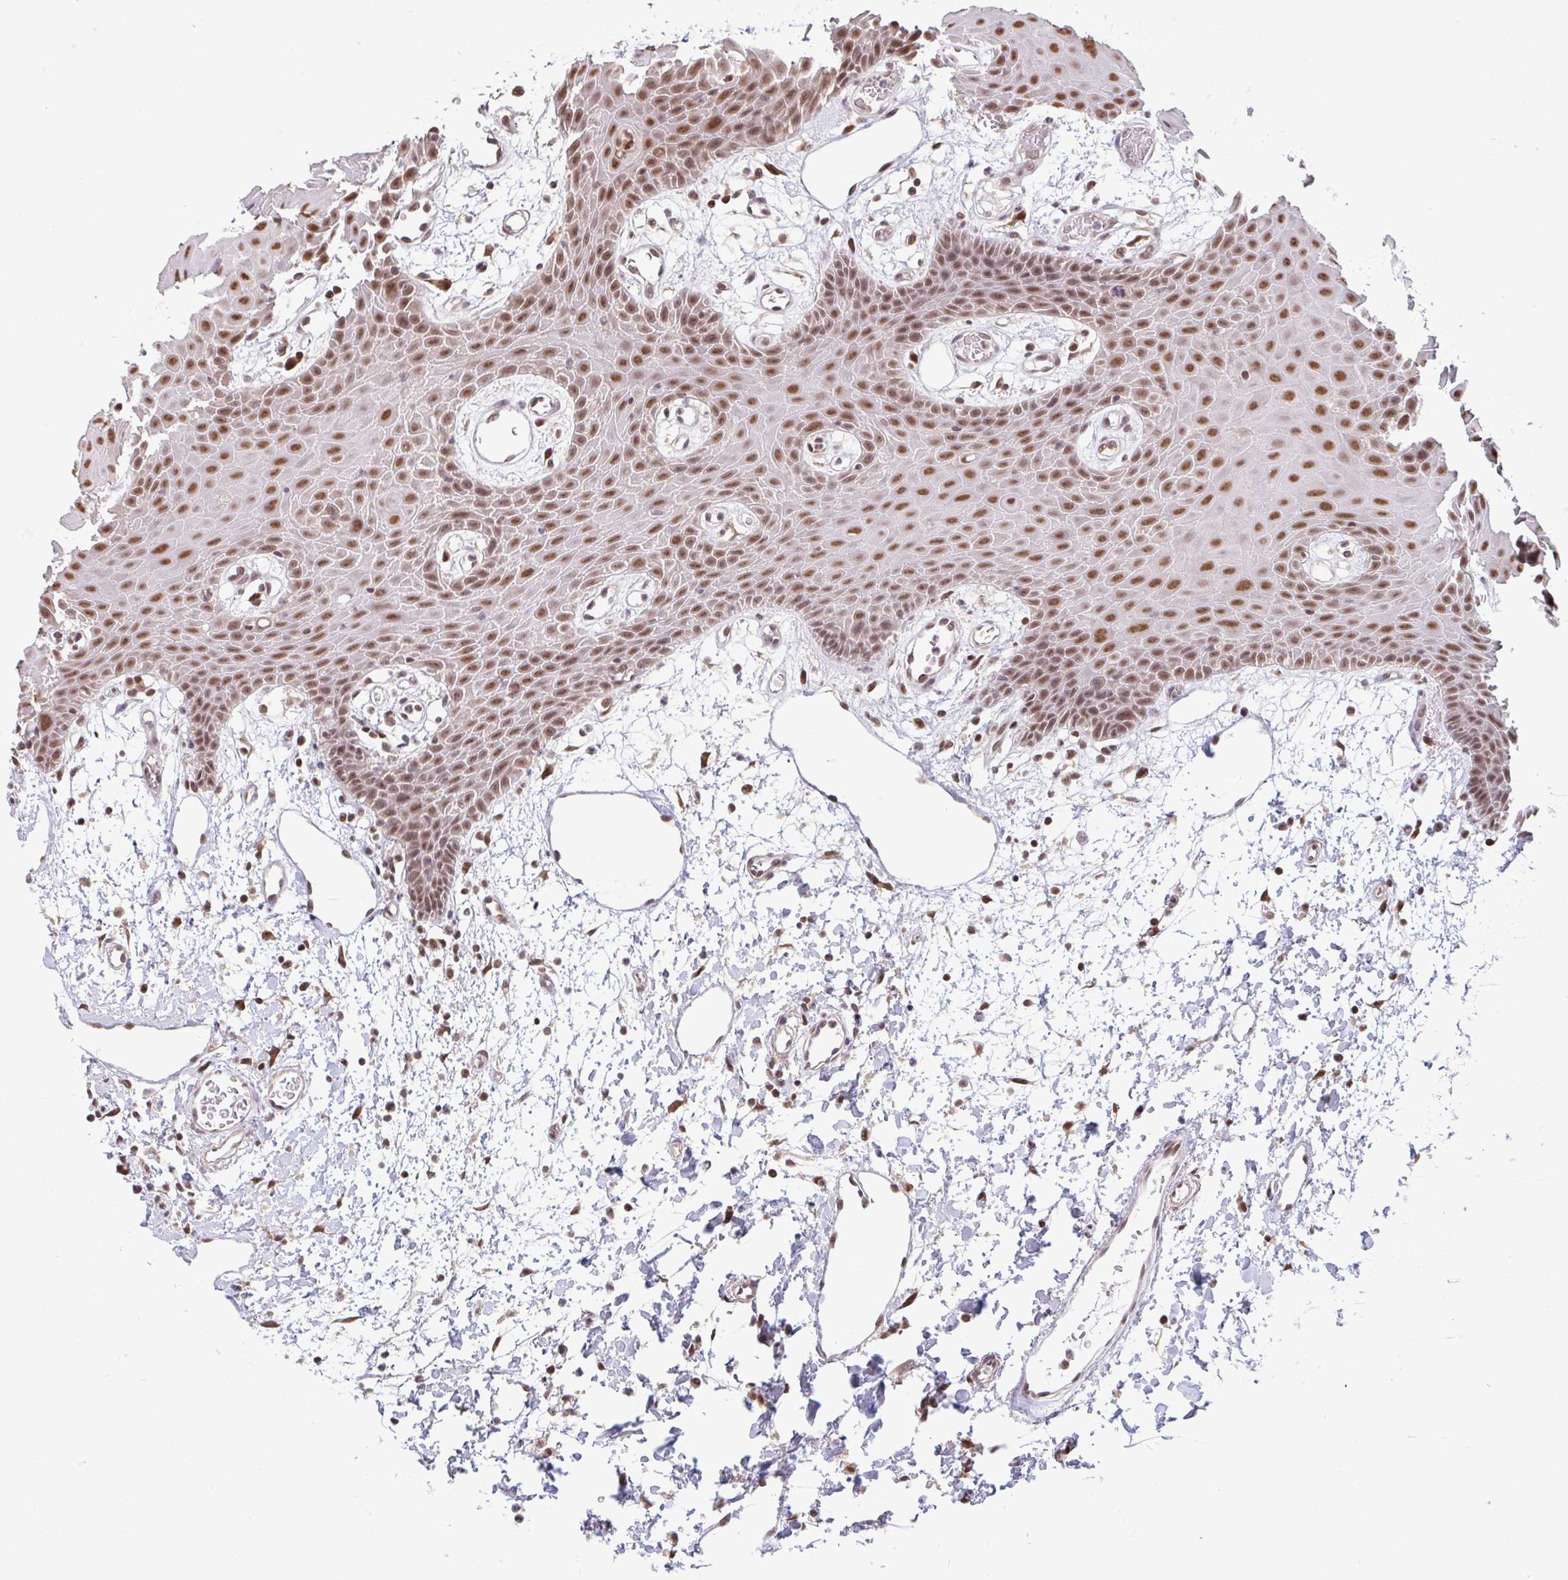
{"staining": {"intensity": "moderate", "quantity": ">75%", "location": "nuclear"}, "tissue": "oral mucosa", "cell_type": "Squamous epithelial cells", "image_type": "normal", "snomed": [{"axis": "morphology", "description": "Normal tissue, NOS"}, {"axis": "topography", "description": "Oral tissue"}], "caption": "Unremarkable oral mucosa was stained to show a protein in brown. There is medium levels of moderate nuclear positivity in about >75% of squamous epithelial cells. (DAB = brown stain, brightfield microscopy at high magnification).", "gene": "DR1", "patient": {"sex": "female", "age": 59}}